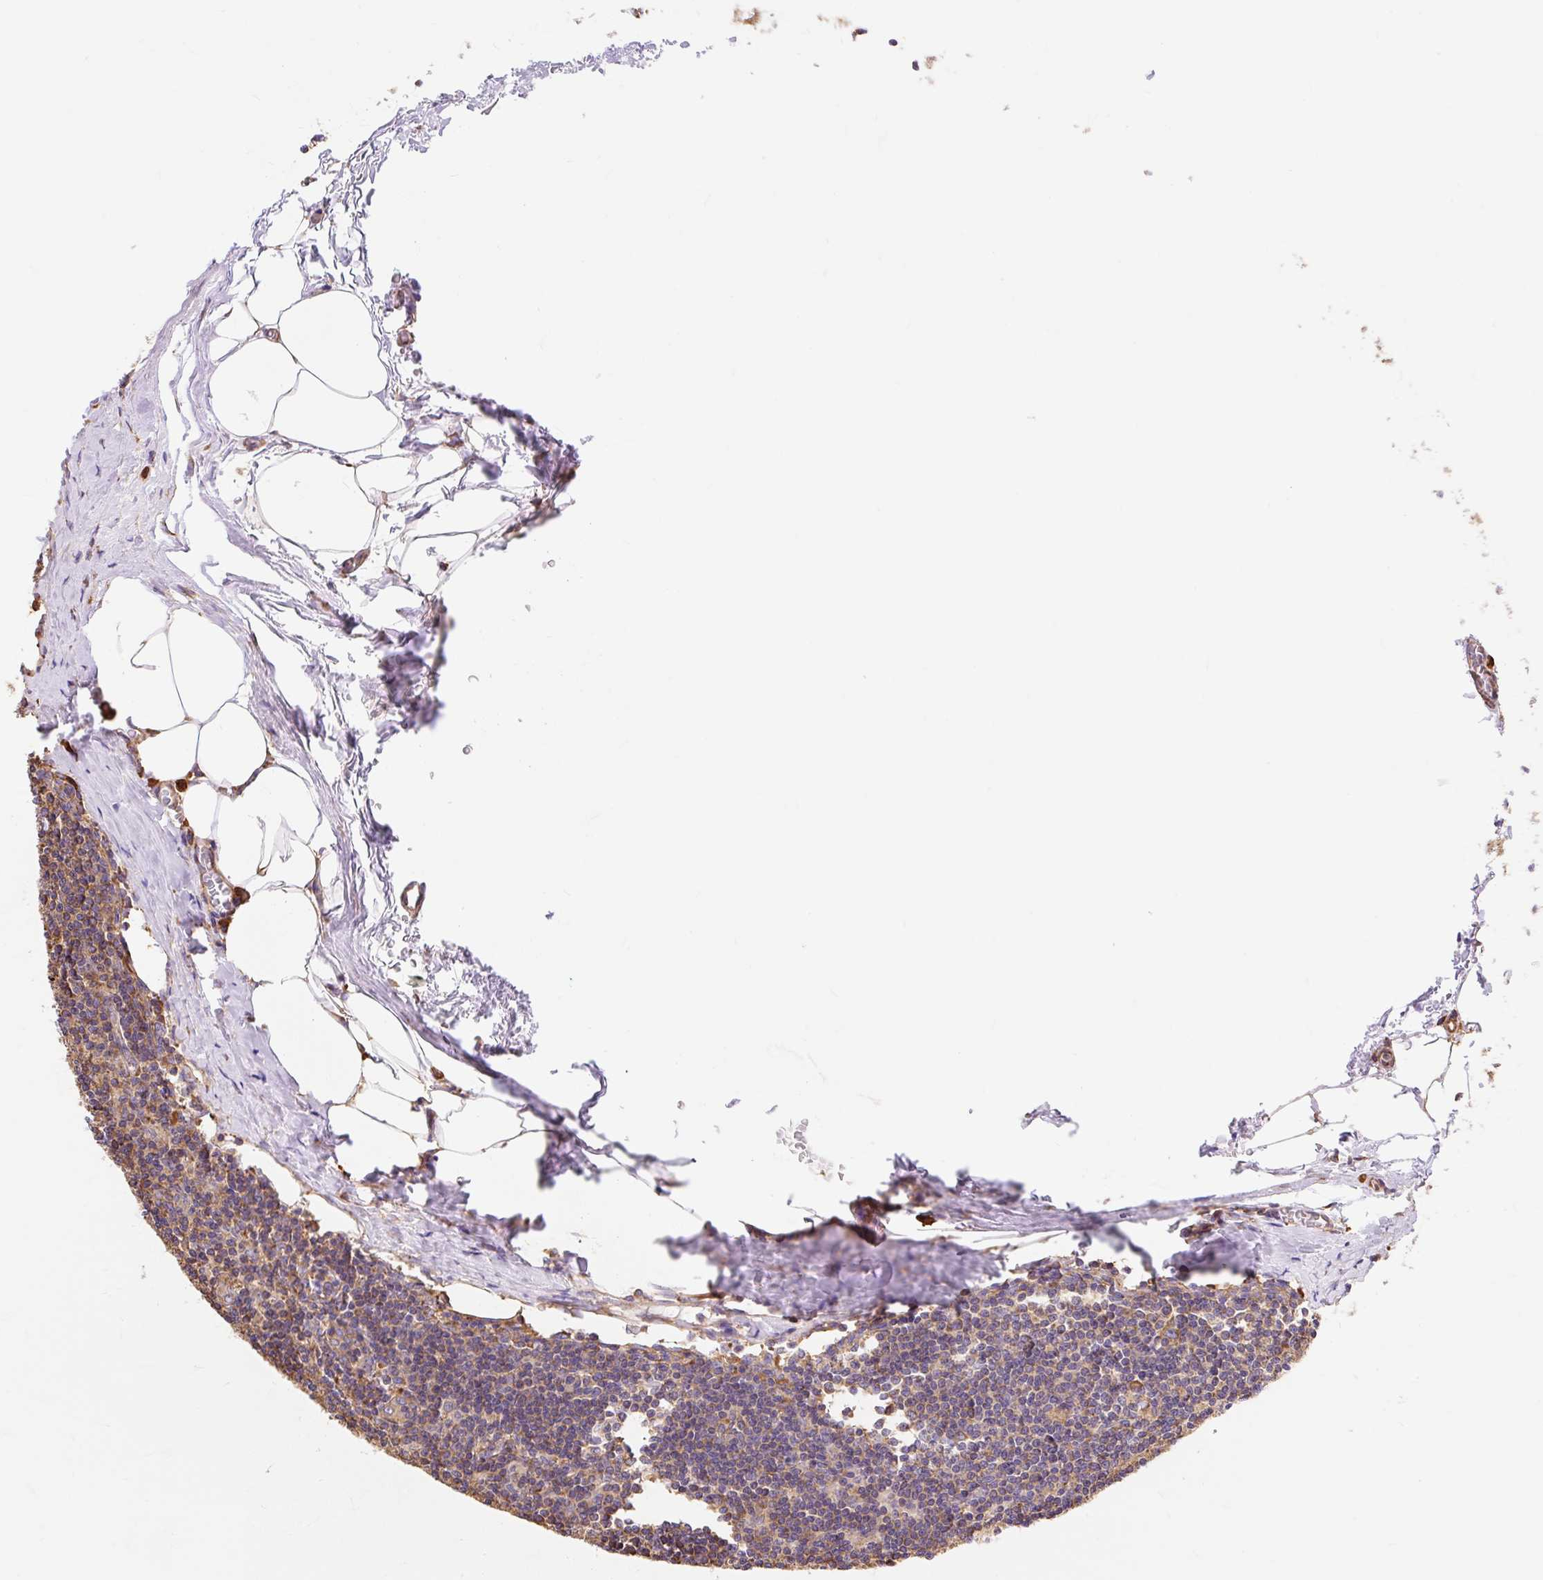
{"staining": {"intensity": "moderate", "quantity": "<25%", "location": "cytoplasmic/membranous"}, "tissue": "lymph node", "cell_type": "Germinal center cells", "image_type": "normal", "snomed": [{"axis": "morphology", "description": "Normal tissue, NOS"}, {"axis": "topography", "description": "Lymph node"}], "caption": "The immunohistochemical stain shows moderate cytoplasmic/membranous expression in germinal center cells of normal lymph node.", "gene": "ENSG00000260836", "patient": {"sex": "female", "age": 59}}